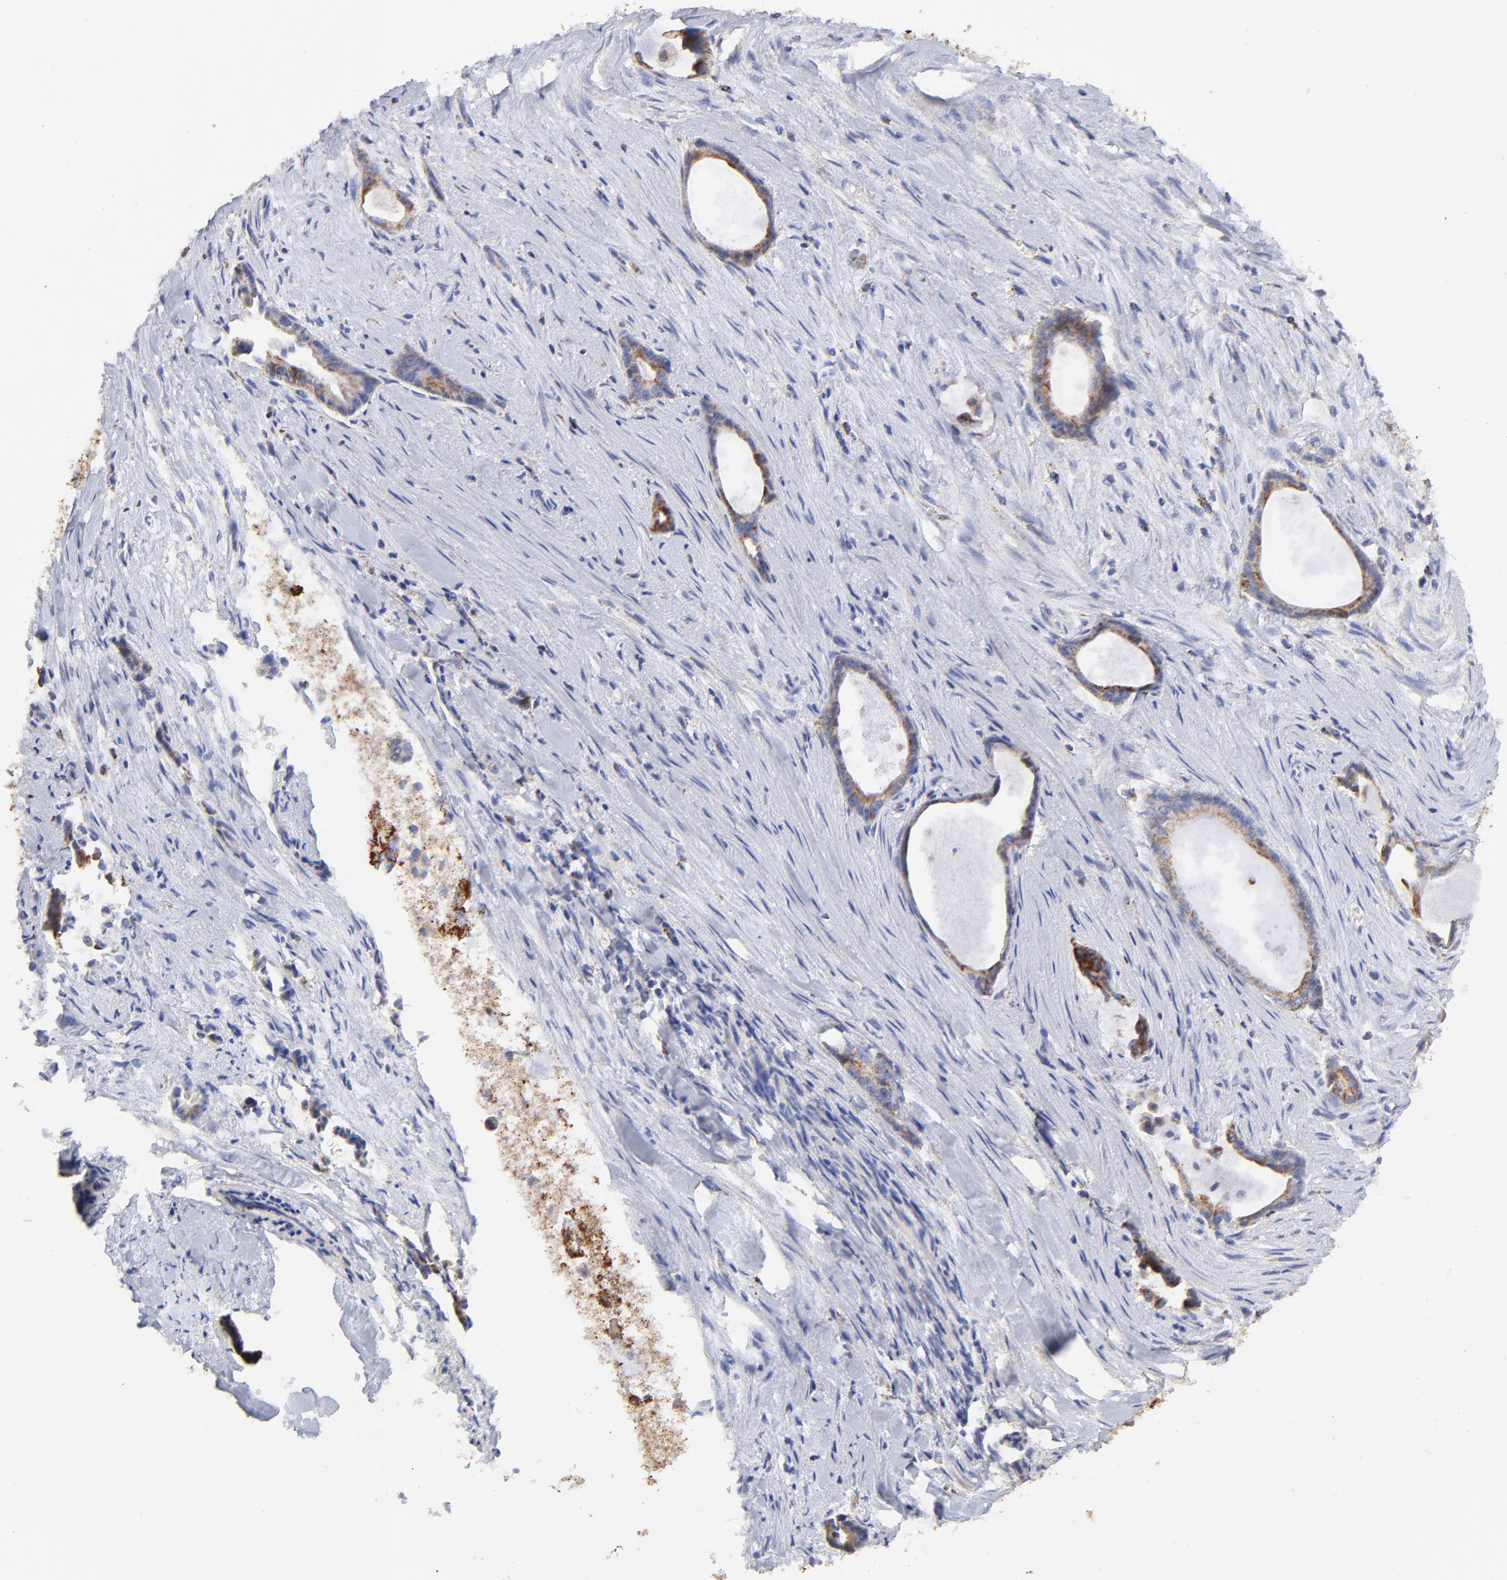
{"staining": {"intensity": "strong", "quantity": ">75%", "location": "cytoplasmic/membranous"}, "tissue": "liver cancer", "cell_type": "Tumor cells", "image_type": "cancer", "snomed": [{"axis": "morphology", "description": "Cholangiocarcinoma"}, {"axis": "topography", "description": "Liver"}], "caption": "Protein expression analysis of human liver cancer reveals strong cytoplasmic/membranous staining in about >75% of tumor cells.", "gene": "COX4I1", "patient": {"sex": "female", "age": 55}}